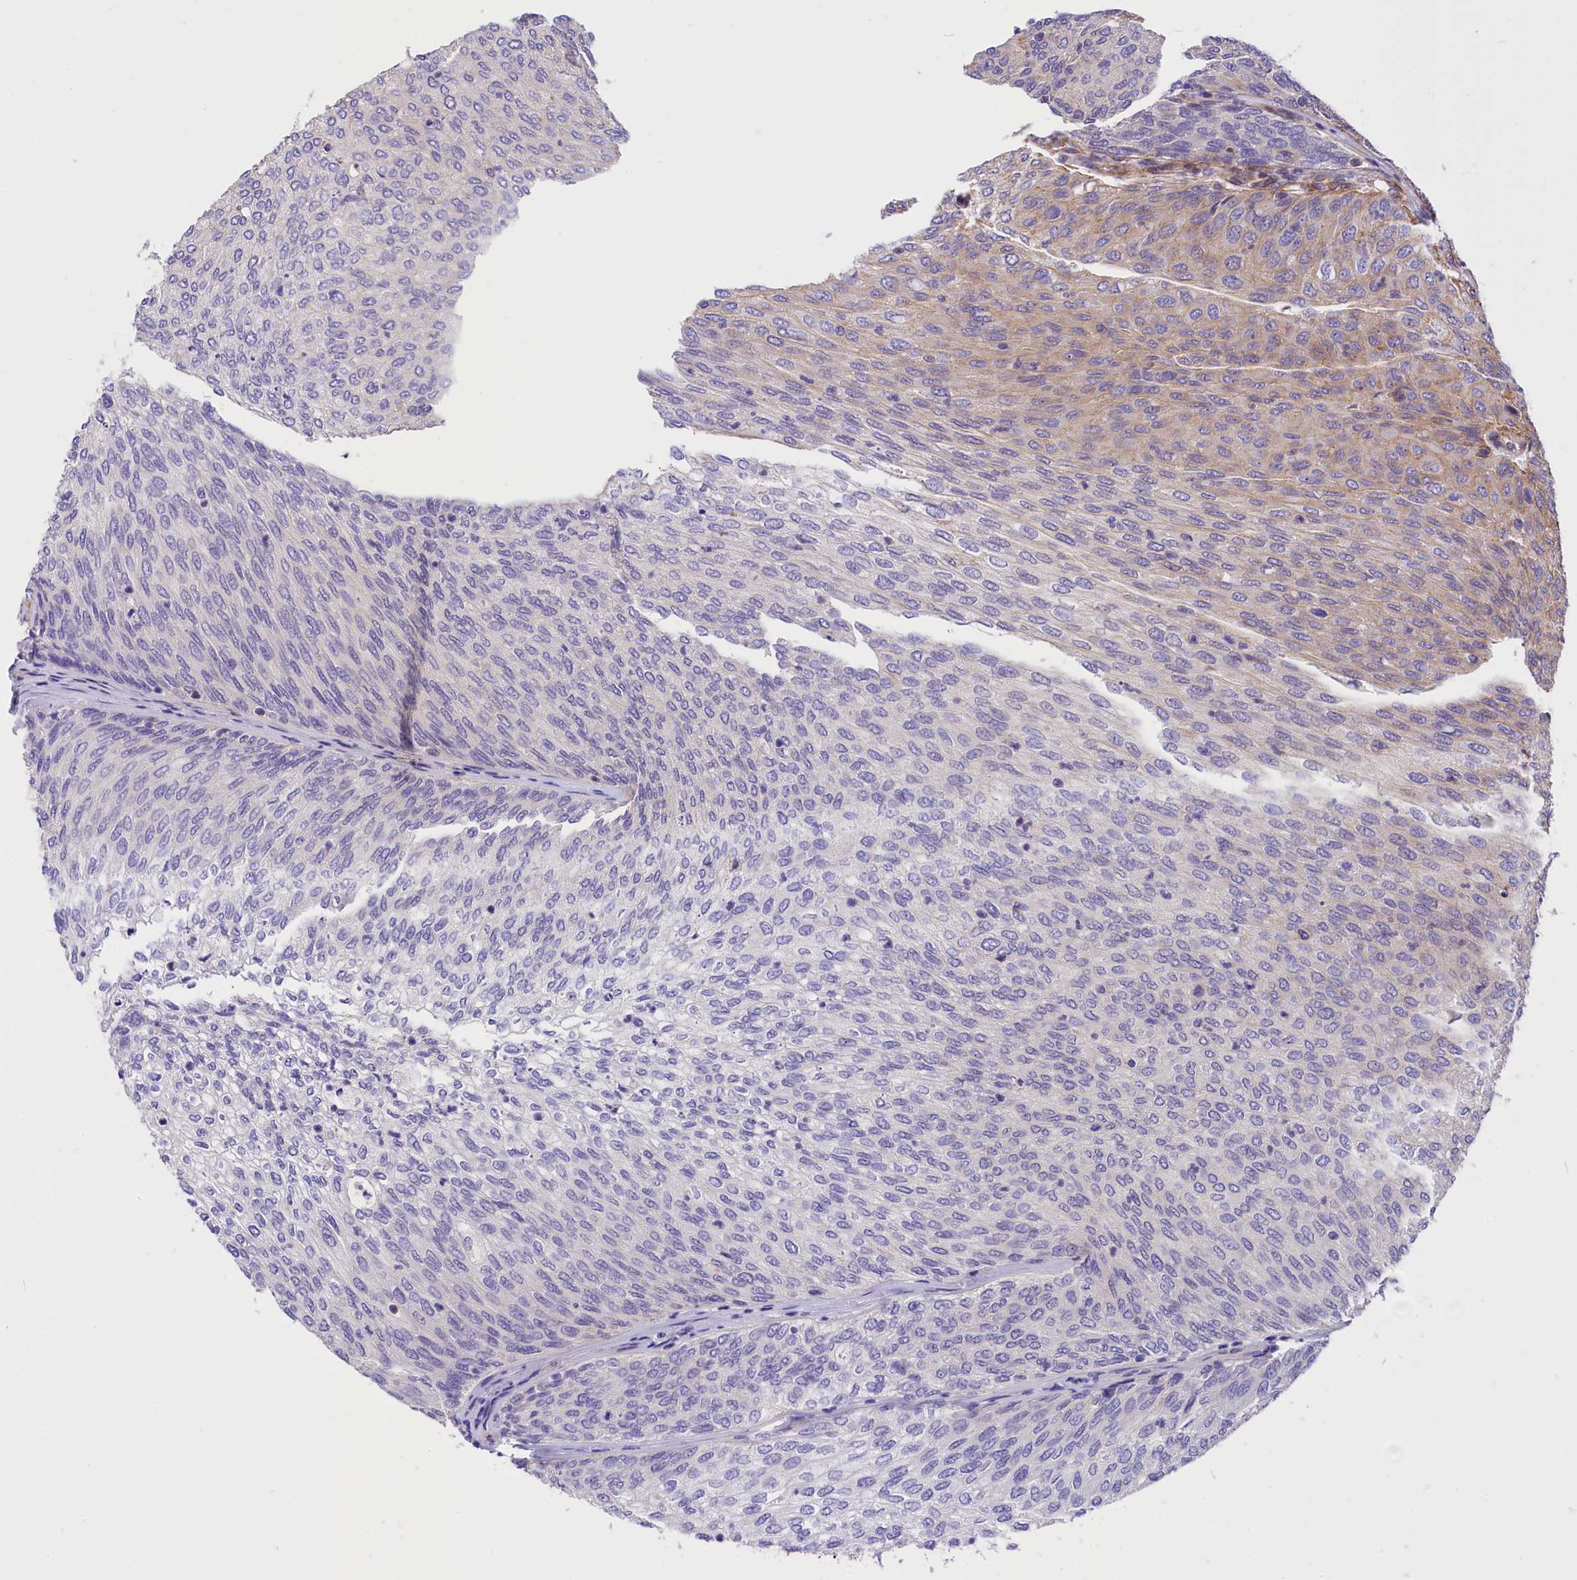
{"staining": {"intensity": "negative", "quantity": "none", "location": "none"}, "tissue": "urothelial cancer", "cell_type": "Tumor cells", "image_type": "cancer", "snomed": [{"axis": "morphology", "description": "Urothelial carcinoma, Low grade"}, {"axis": "topography", "description": "Urinary bladder"}], "caption": "The image displays no staining of tumor cells in urothelial carcinoma (low-grade).", "gene": "MED20", "patient": {"sex": "female", "age": 79}}